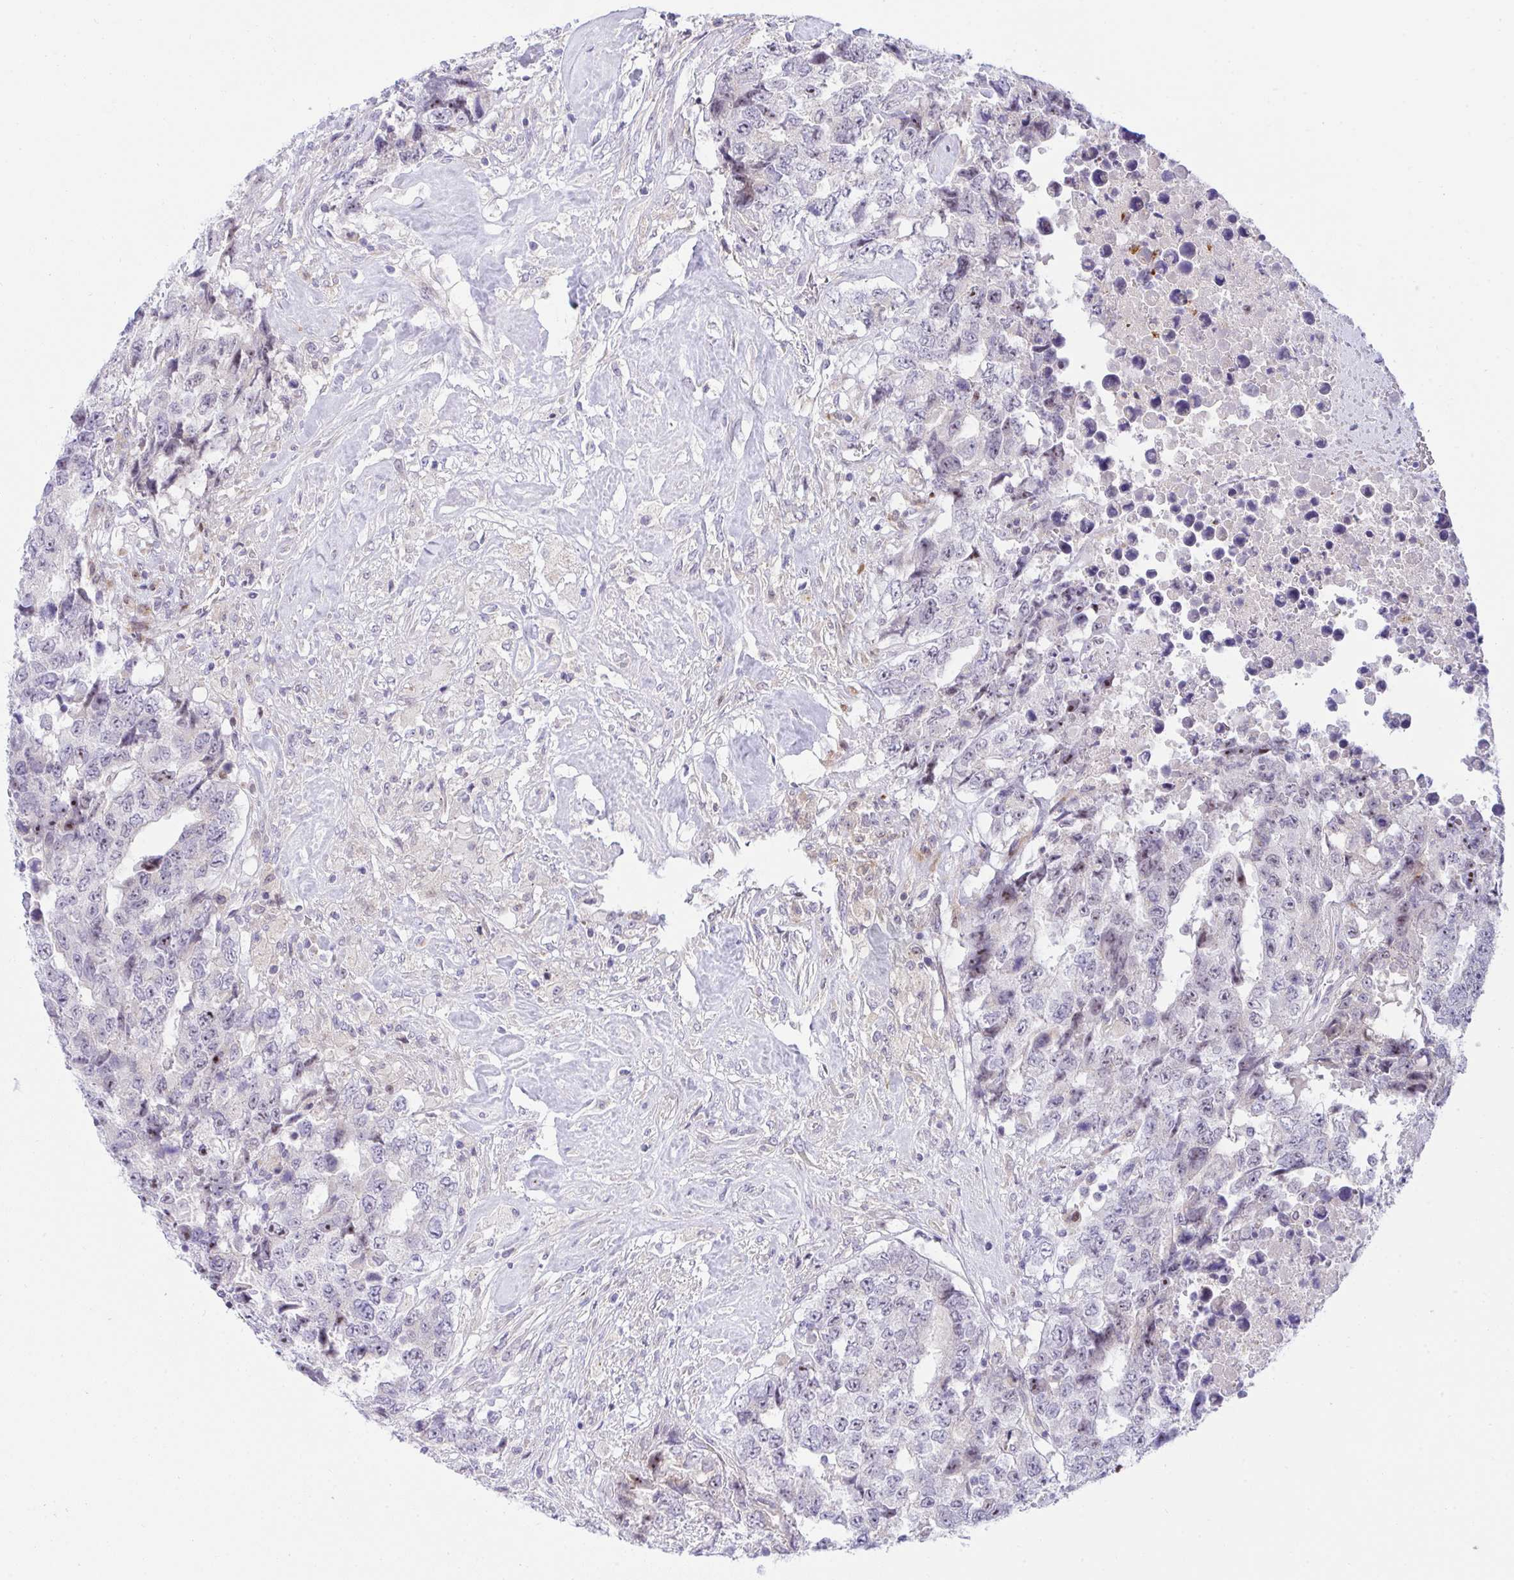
{"staining": {"intensity": "negative", "quantity": "none", "location": "none"}, "tissue": "testis cancer", "cell_type": "Tumor cells", "image_type": "cancer", "snomed": [{"axis": "morphology", "description": "Carcinoma, Embryonal, NOS"}, {"axis": "topography", "description": "Testis"}], "caption": "IHC image of testis cancer (embryonal carcinoma) stained for a protein (brown), which exhibits no positivity in tumor cells.", "gene": "ZNF554", "patient": {"sex": "male", "age": 24}}